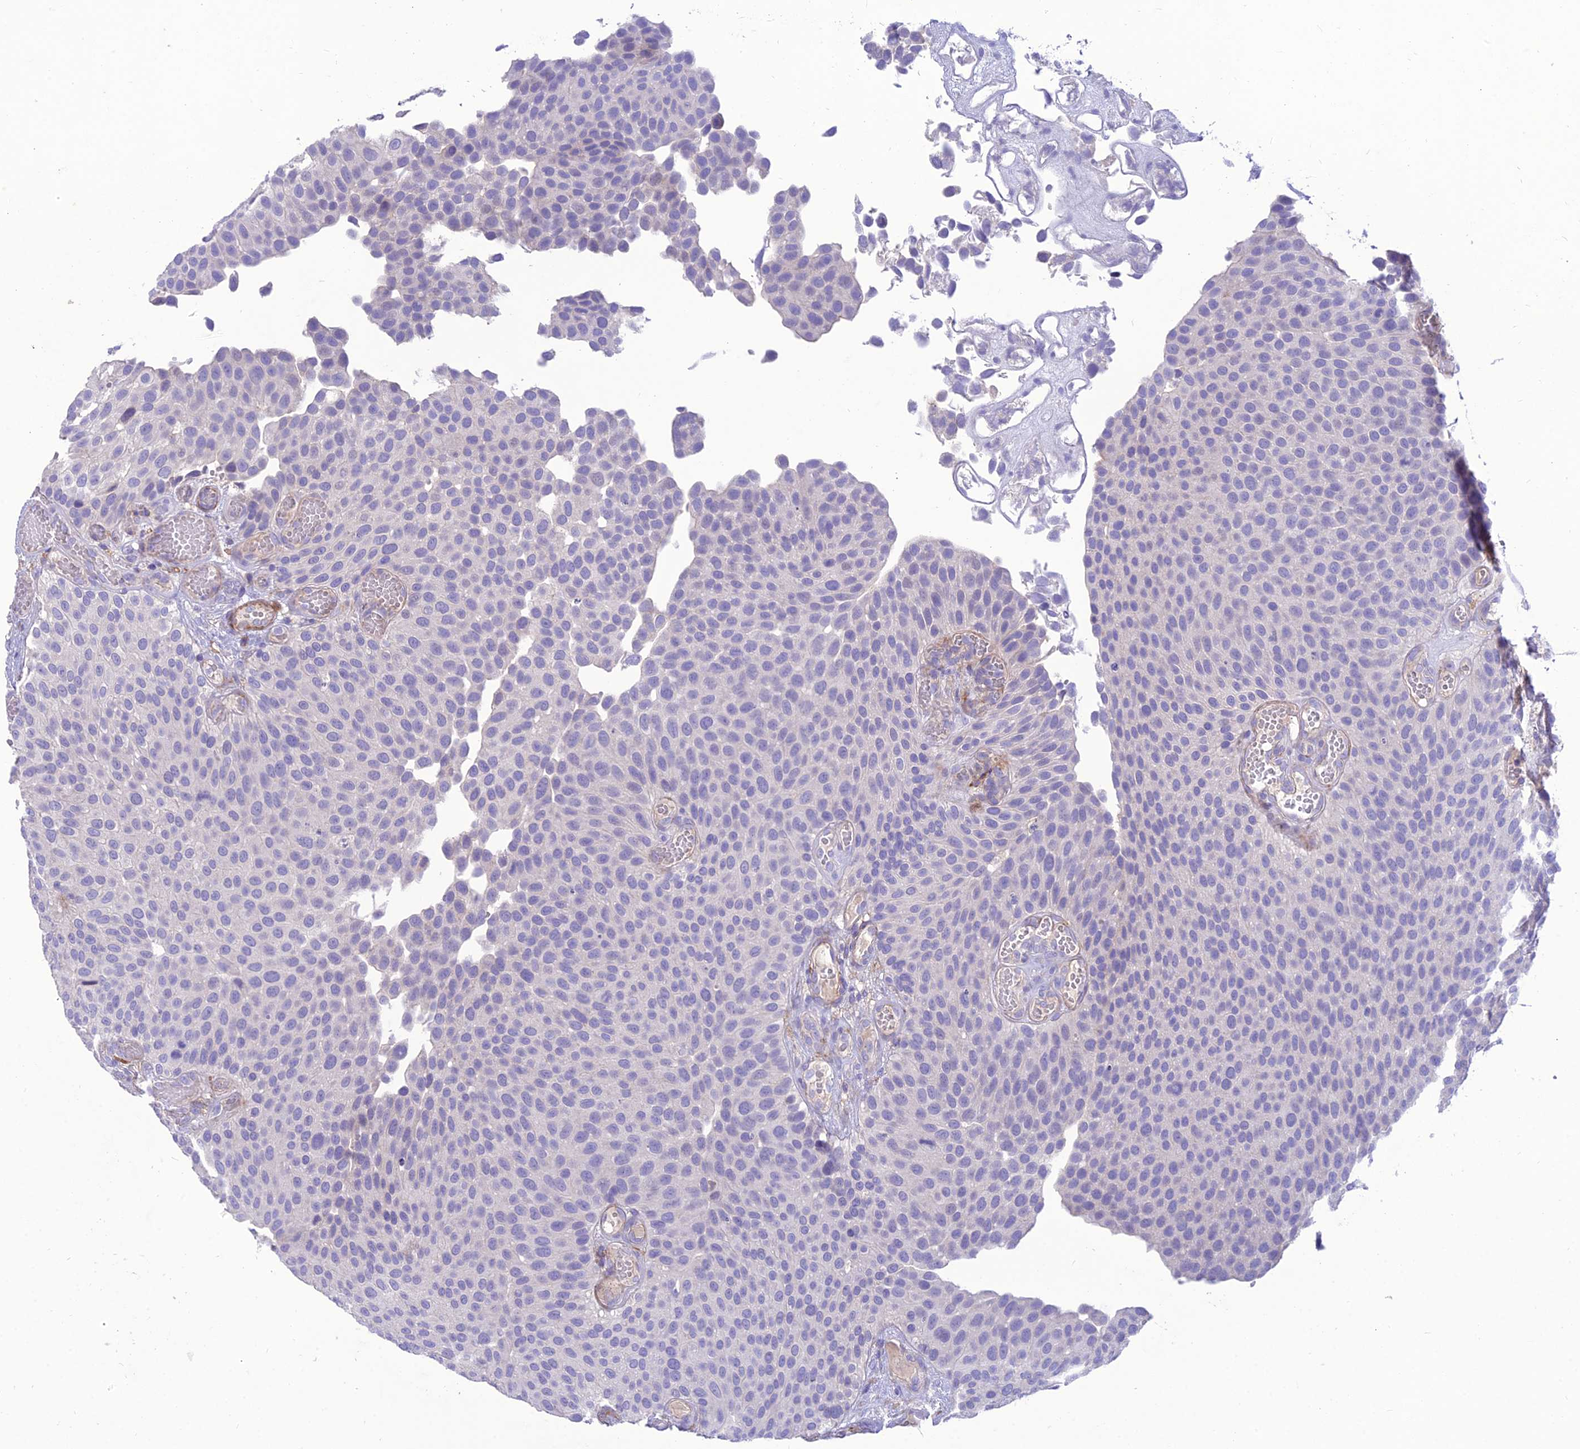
{"staining": {"intensity": "negative", "quantity": "none", "location": "none"}, "tissue": "urothelial cancer", "cell_type": "Tumor cells", "image_type": "cancer", "snomed": [{"axis": "morphology", "description": "Urothelial carcinoma, Low grade"}, {"axis": "topography", "description": "Urinary bladder"}], "caption": "A high-resolution micrograph shows IHC staining of urothelial cancer, which exhibits no significant positivity in tumor cells. The staining was performed using DAB to visualize the protein expression in brown, while the nuclei were stained in blue with hematoxylin (Magnification: 20x).", "gene": "TEKT3", "patient": {"sex": "male", "age": 89}}